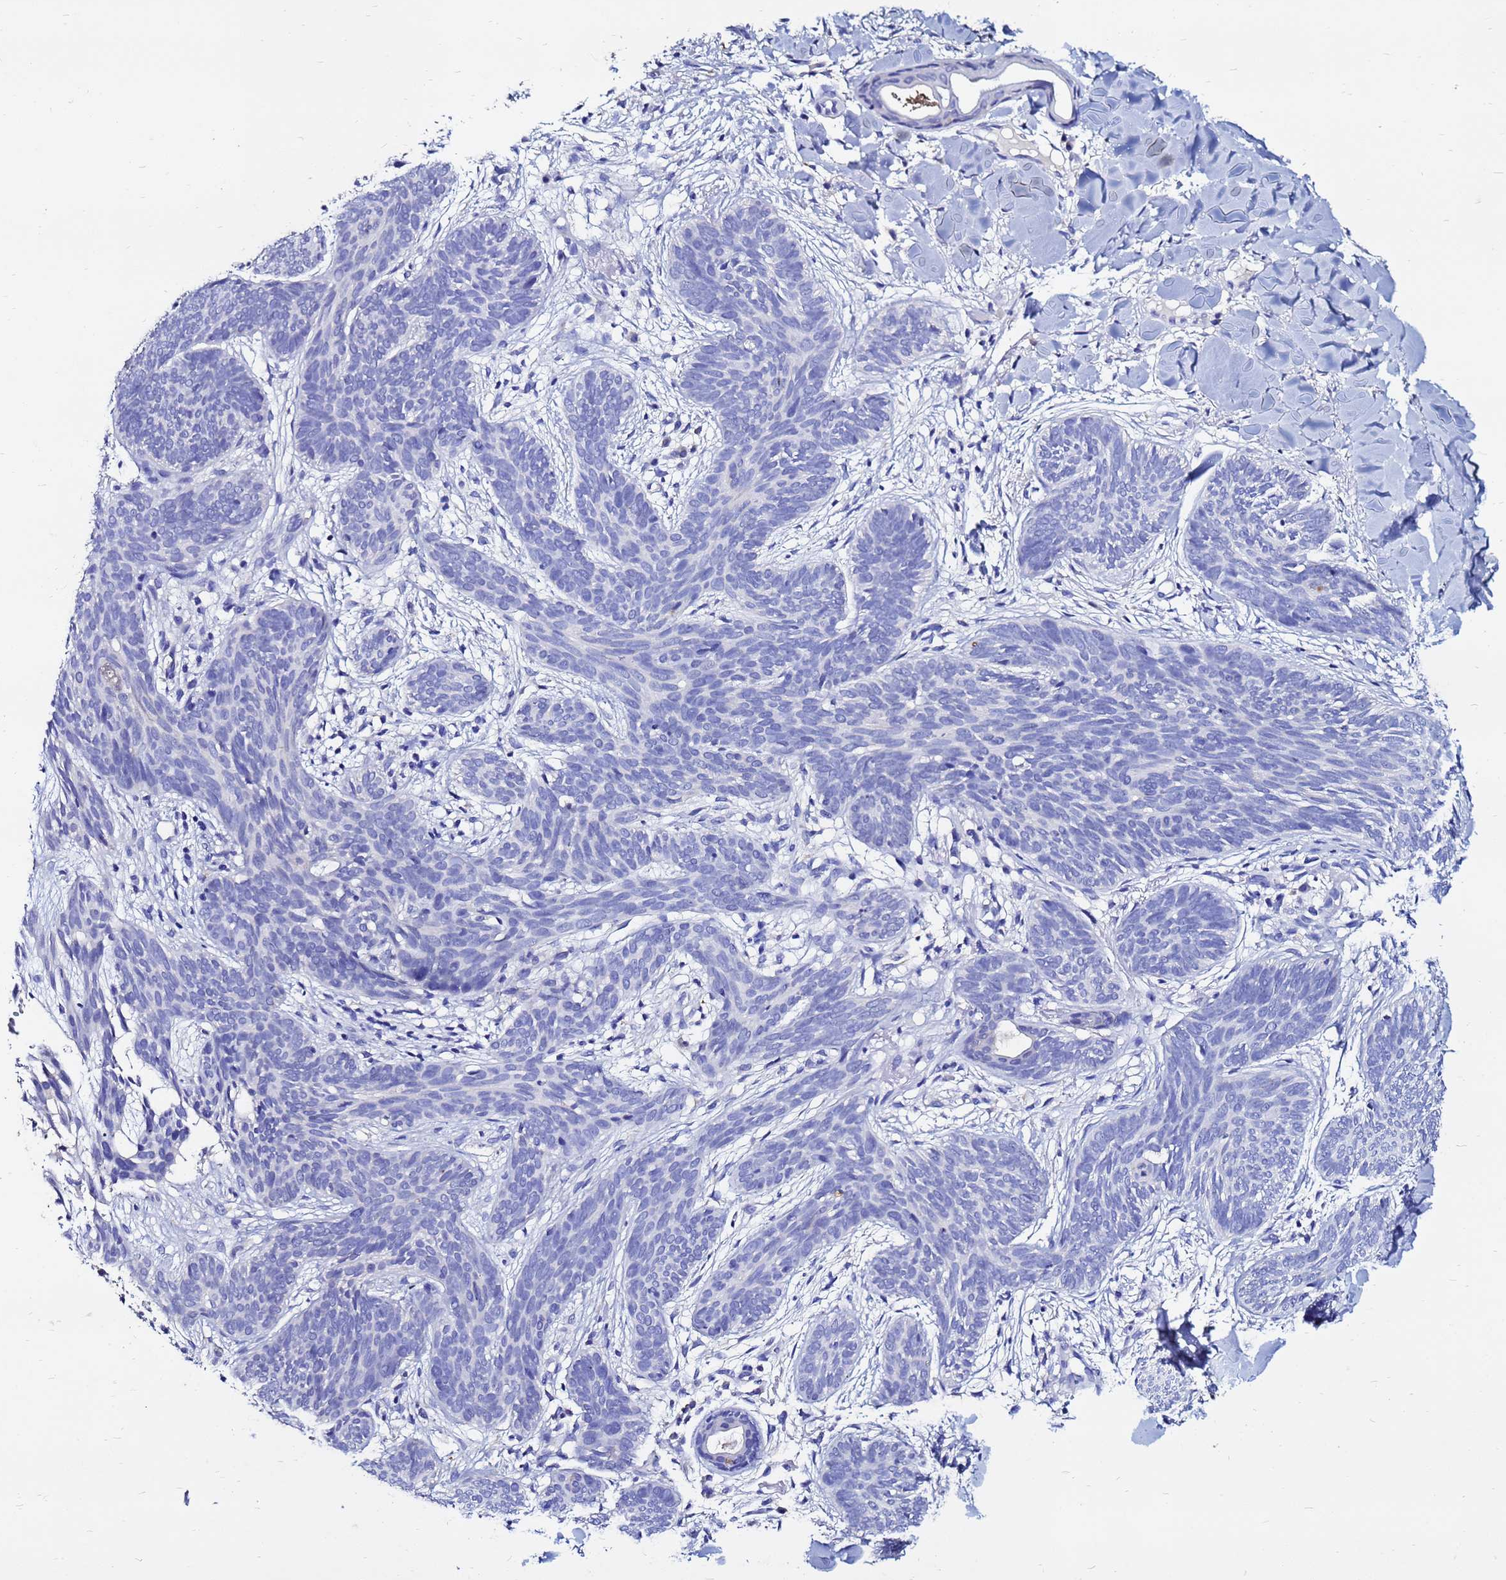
{"staining": {"intensity": "negative", "quantity": "none", "location": "none"}, "tissue": "skin cancer", "cell_type": "Tumor cells", "image_type": "cancer", "snomed": [{"axis": "morphology", "description": "Basal cell carcinoma"}, {"axis": "topography", "description": "Skin"}], "caption": "Protein analysis of skin basal cell carcinoma displays no significant expression in tumor cells. (Stains: DAB (3,3'-diaminobenzidine) immunohistochemistry with hematoxylin counter stain, Microscopy: brightfield microscopy at high magnification).", "gene": "FAM183A", "patient": {"sex": "female", "age": 81}}